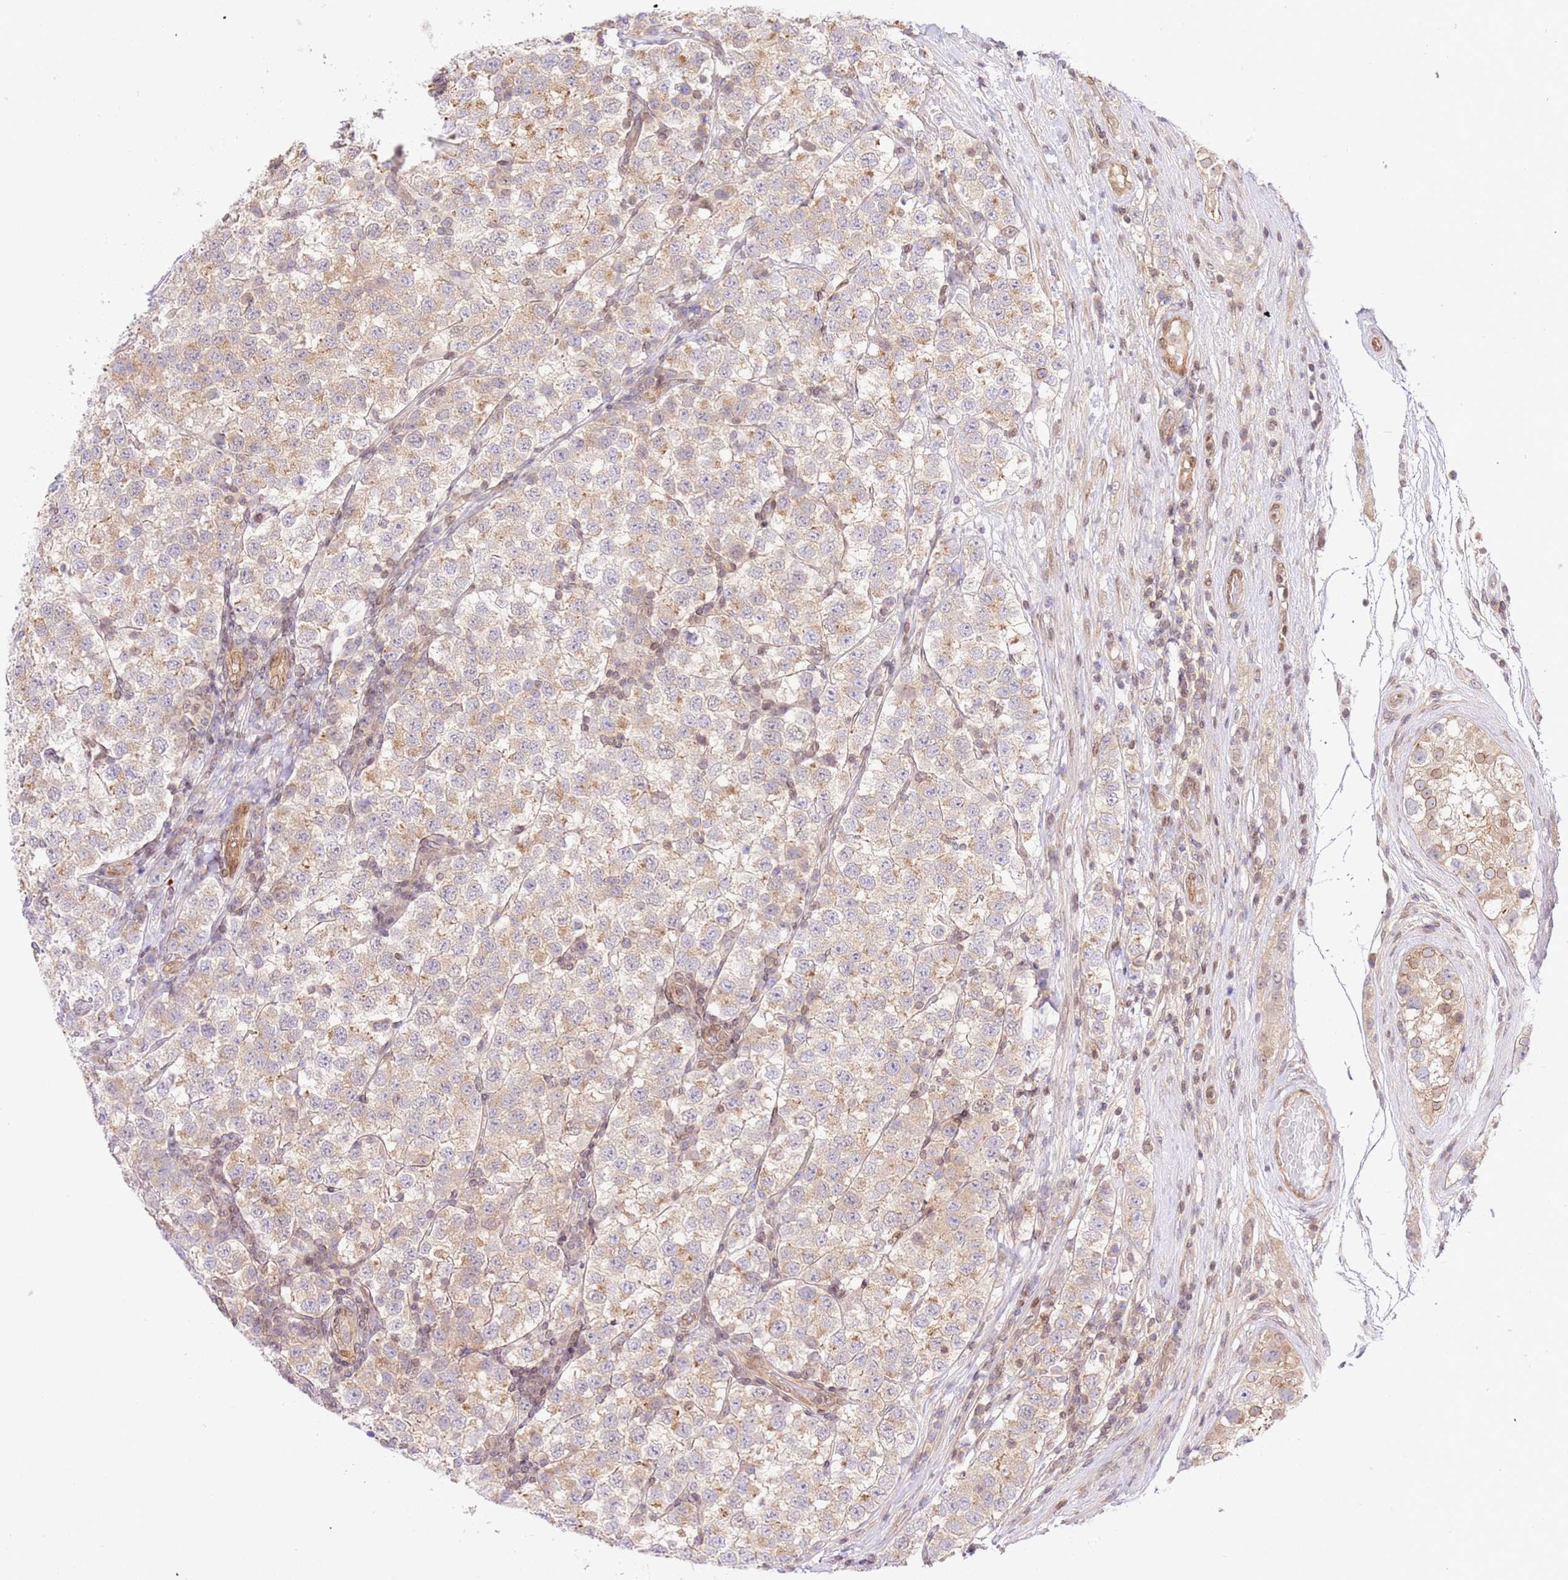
{"staining": {"intensity": "negative", "quantity": "none", "location": "none"}, "tissue": "testis cancer", "cell_type": "Tumor cells", "image_type": "cancer", "snomed": [{"axis": "morphology", "description": "Seminoma, NOS"}, {"axis": "topography", "description": "Testis"}], "caption": "Photomicrograph shows no protein expression in tumor cells of testis cancer tissue.", "gene": "TRIM37", "patient": {"sex": "male", "age": 34}}